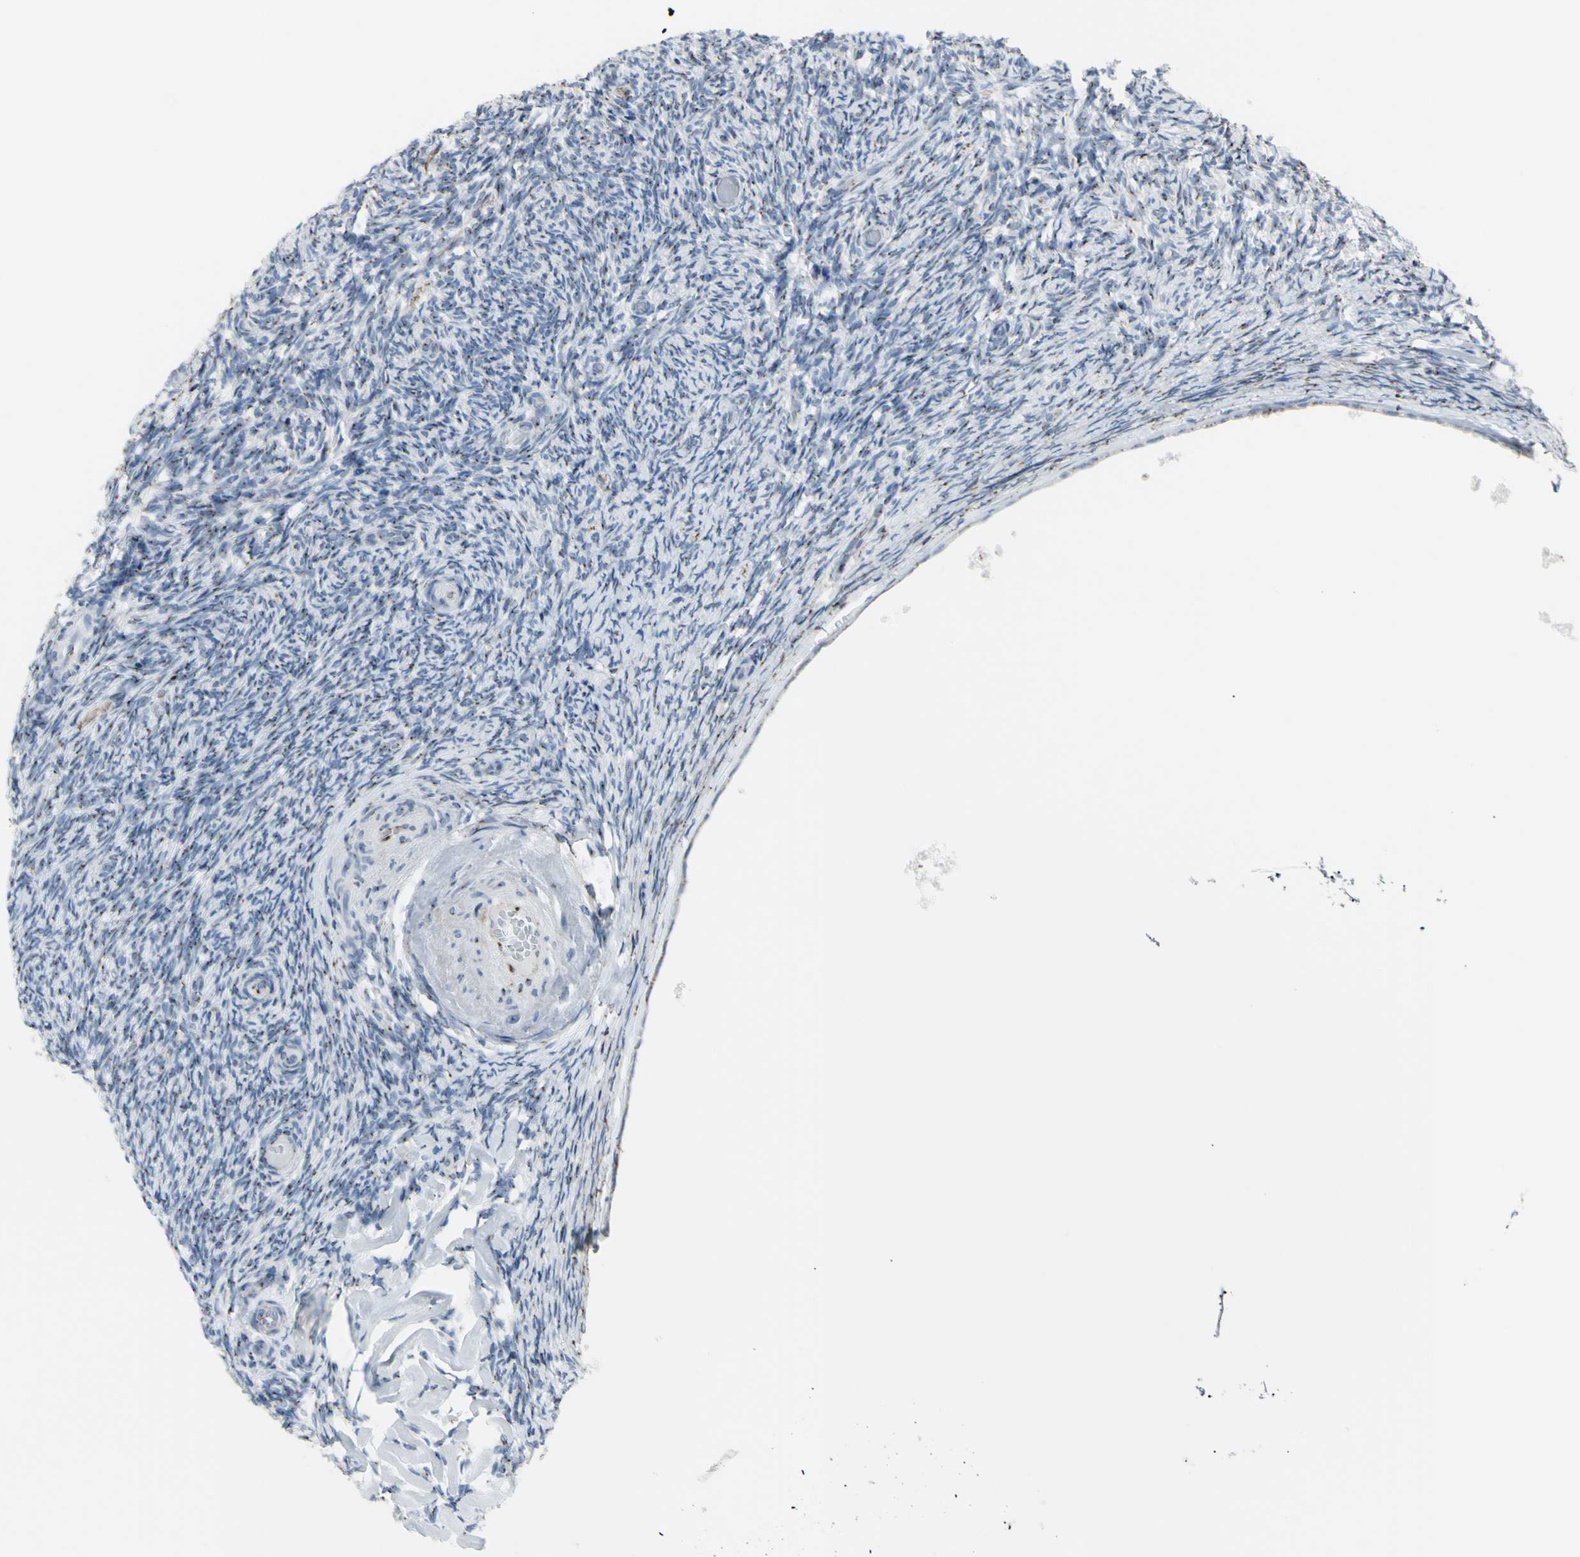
{"staining": {"intensity": "strong", "quantity": "<25%", "location": "cytoplasmic/membranous"}, "tissue": "ovary", "cell_type": "Ovarian stroma cells", "image_type": "normal", "snomed": [{"axis": "morphology", "description": "Normal tissue, NOS"}, {"axis": "topography", "description": "Ovary"}], "caption": "About <25% of ovarian stroma cells in normal human ovary display strong cytoplasmic/membranous protein expression as visualized by brown immunohistochemical staining.", "gene": "GLG1", "patient": {"sex": "female", "age": 60}}